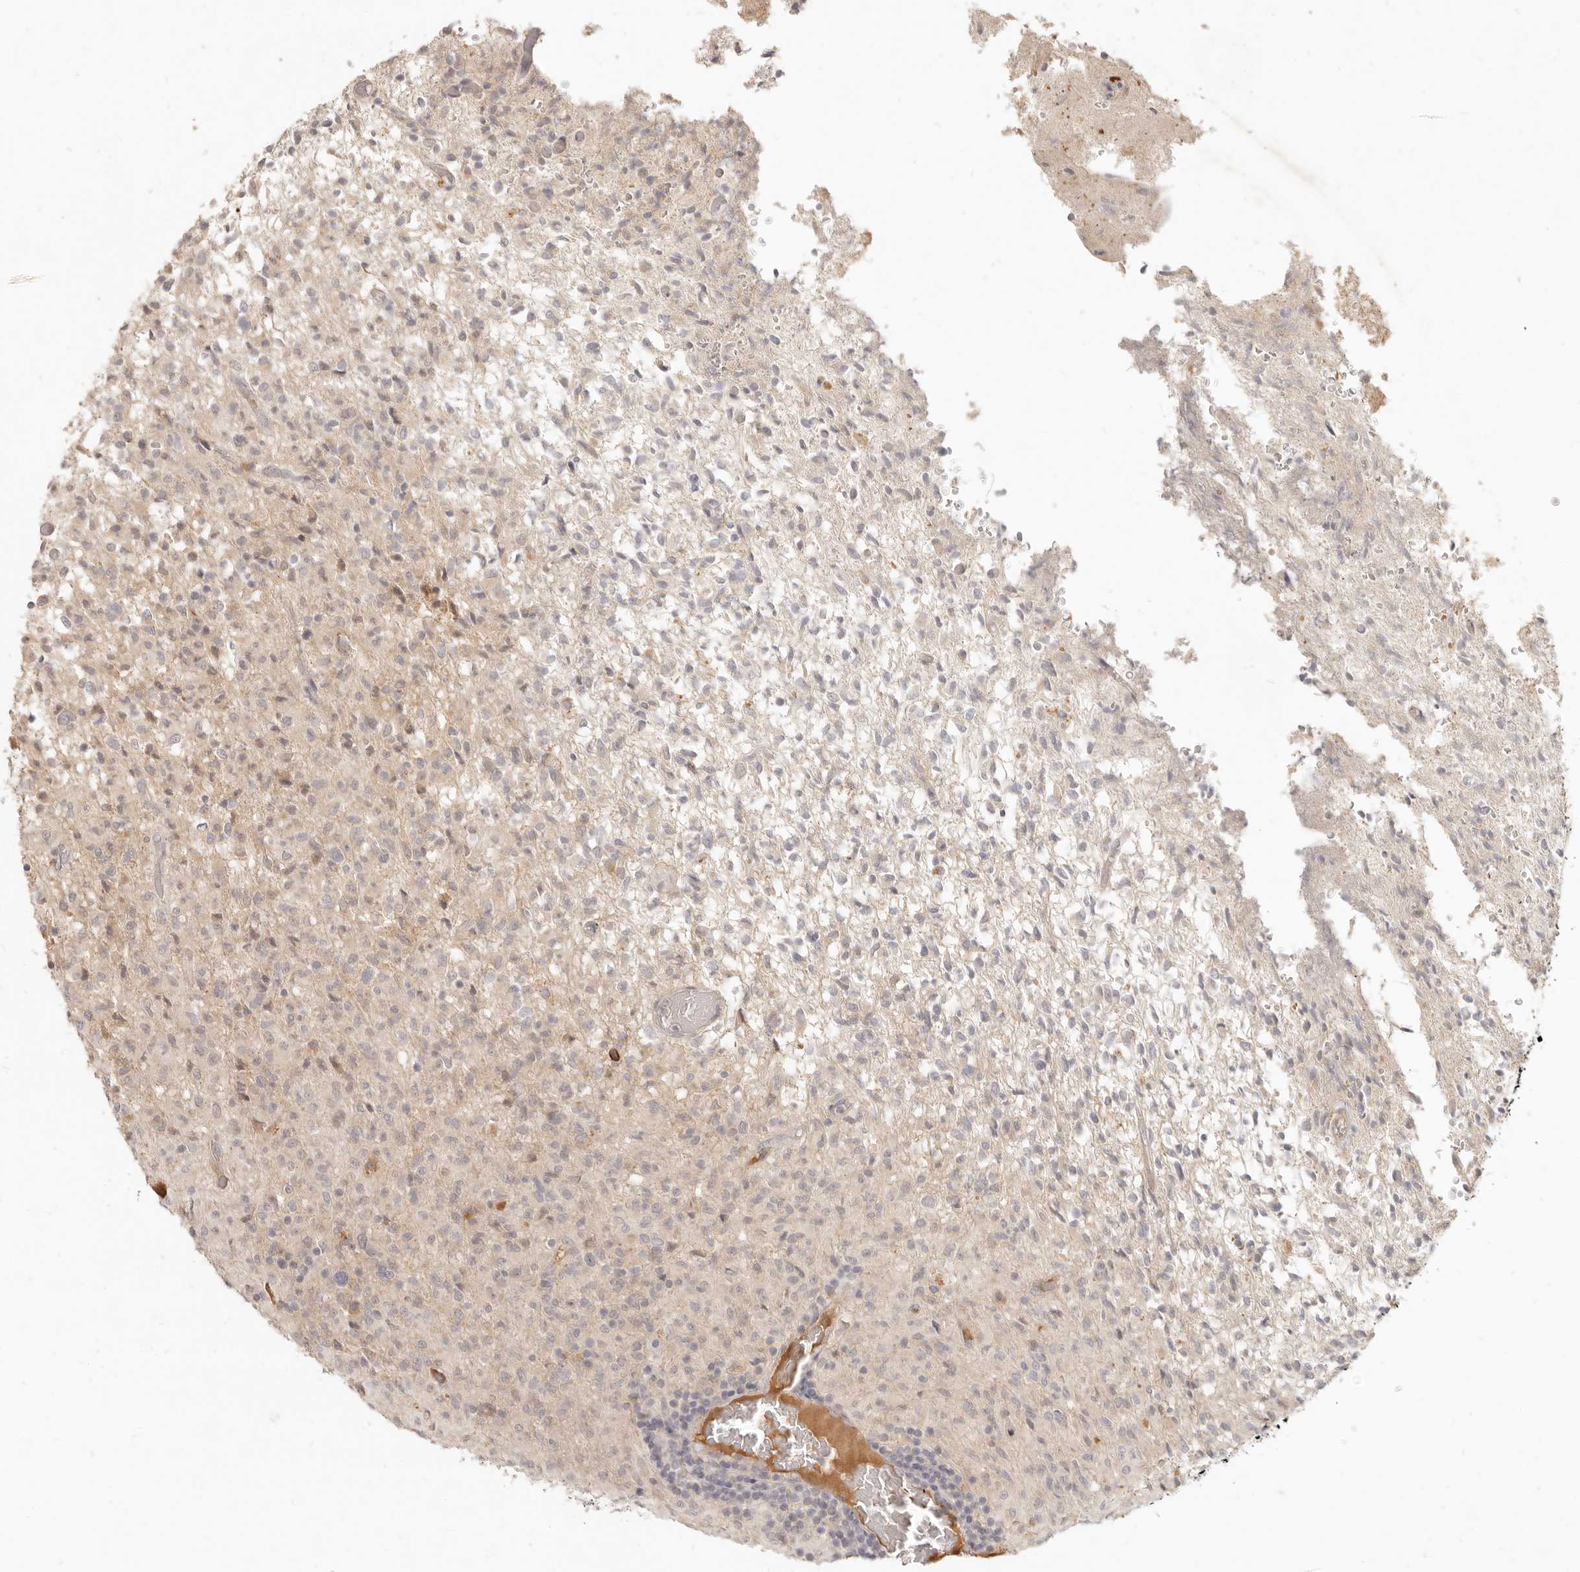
{"staining": {"intensity": "negative", "quantity": "none", "location": "none"}, "tissue": "glioma", "cell_type": "Tumor cells", "image_type": "cancer", "snomed": [{"axis": "morphology", "description": "Glioma, malignant, High grade"}, {"axis": "topography", "description": "Brain"}], "caption": "Glioma was stained to show a protein in brown. There is no significant staining in tumor cells.", "gene": "UBXN11", "patient": {"sex": "female", "age": 57}}